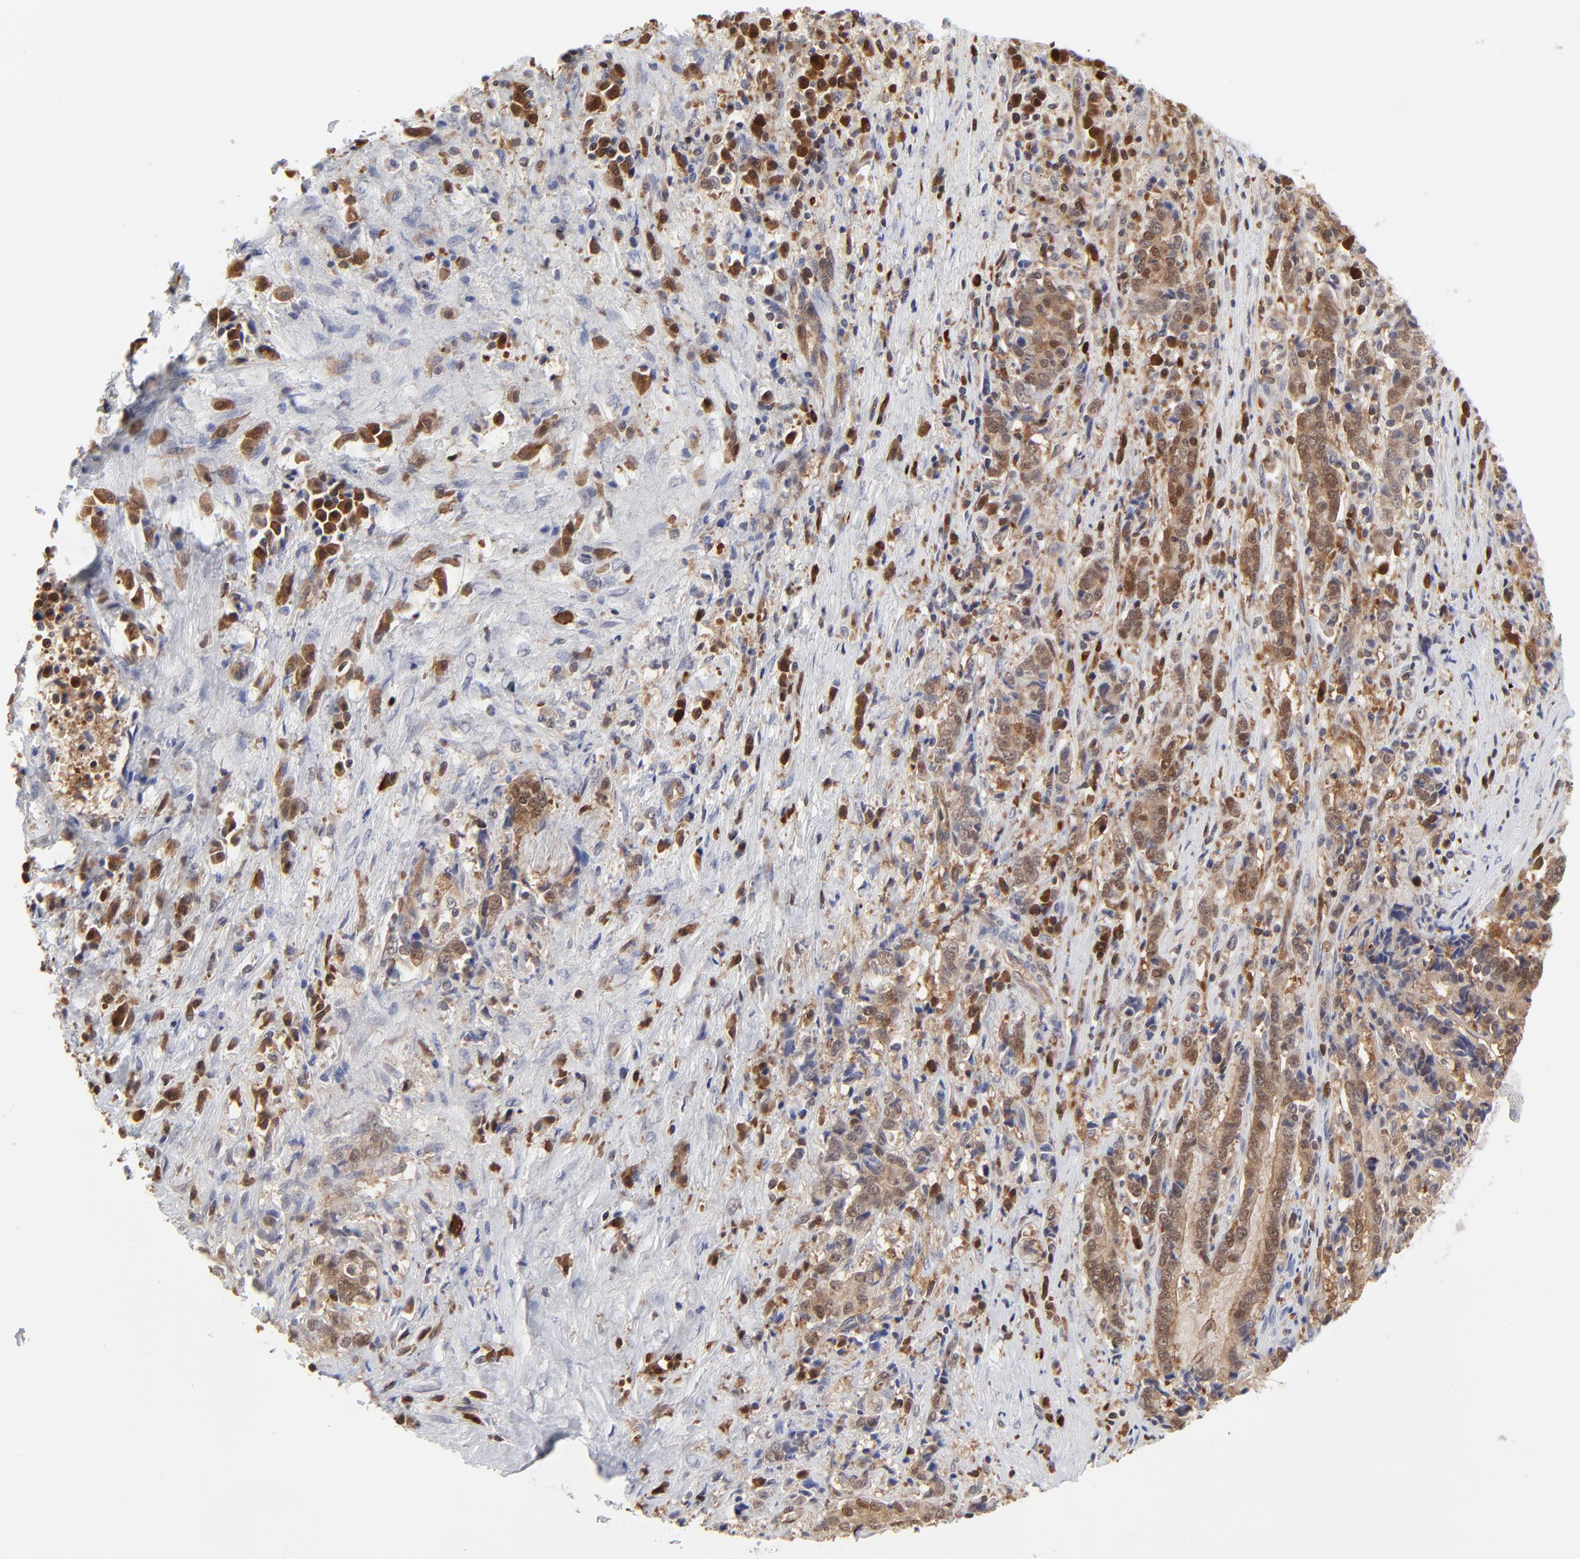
{"staining": {"intensity": "moderate", "quantity": ">75%", "location": "cytoplasmic/membranous"}, "tissue": "liver cancer", "cell_type": "Tumor cells", "image_type": "cancer", "snomed": [{"axis": "morphology", "description": "Cholangiocarcinoma"}, {"axis": "topography", "description": "Liver"}], "caption": "Protein expression analysis of liver cancer (cholangiocarcinoma) displays moderate cytoplasmic/membranous staining in approximately >75% of tumor cells.", "gene": "CASP3", "patient": {"sex": "male", "age": 57}}